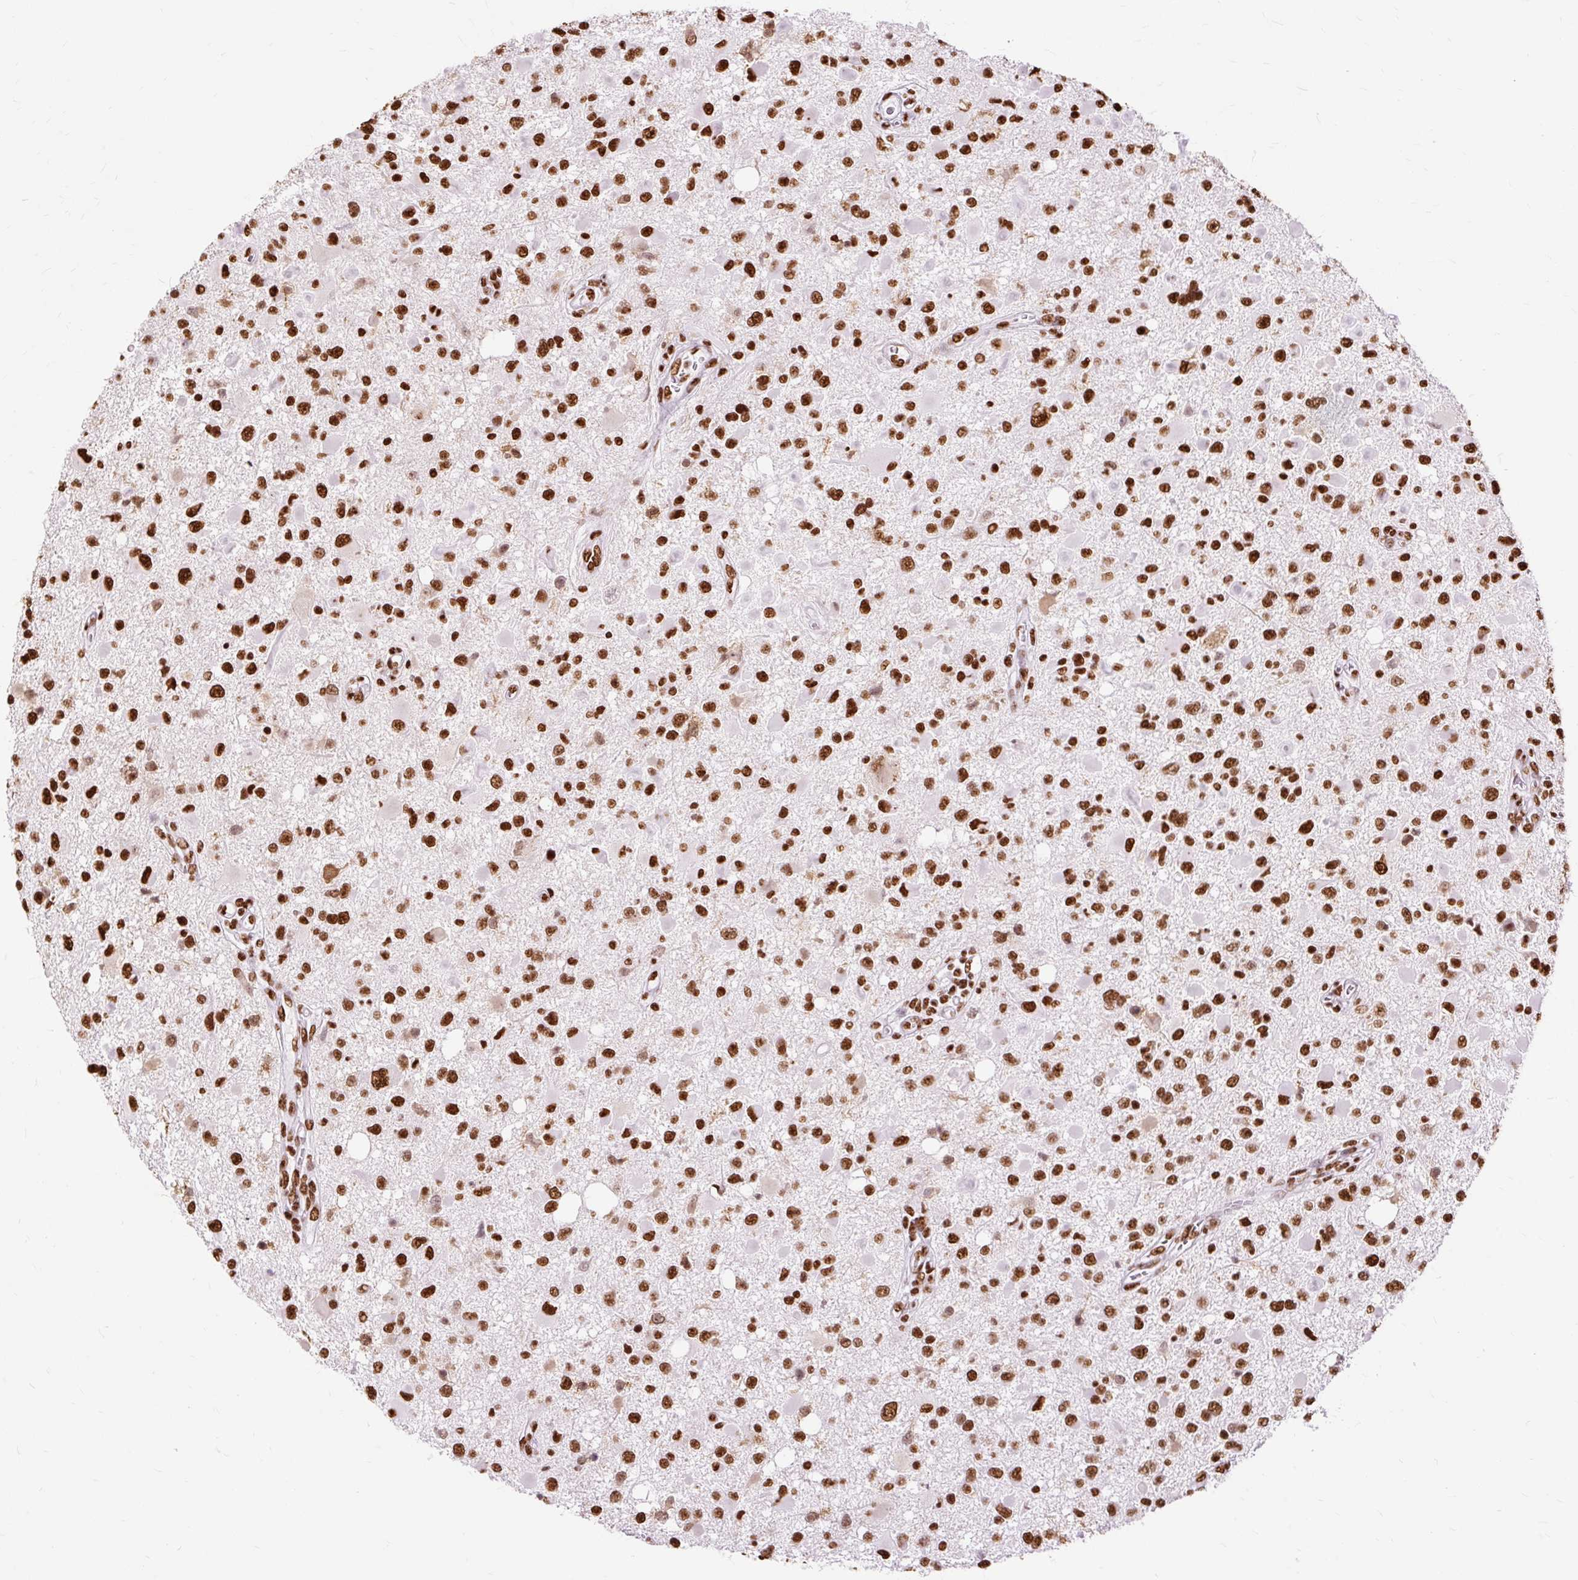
{"staining": {"intensity": "strong", "quantity": ">75%", "location": "nuclear"}, "tissue": "glioma", "cell_type": "Tumor cells", "image_type": "cancer", "snomed": [{"axis": "morphology", "description": "Glioma, malignant, High grade"}, {"axis": "topography", "description": "Brain"}], "caption": "This histopathology image demonstrates glioma stained with immunohistochemistry (IHC) to label a protein in brown. The nuclear of tumor cells show strong positivity for the protein. Nuclei are counter-stained blue.", "gene": "XRCC6", "patient": {"sex": "male", "age": 53}}